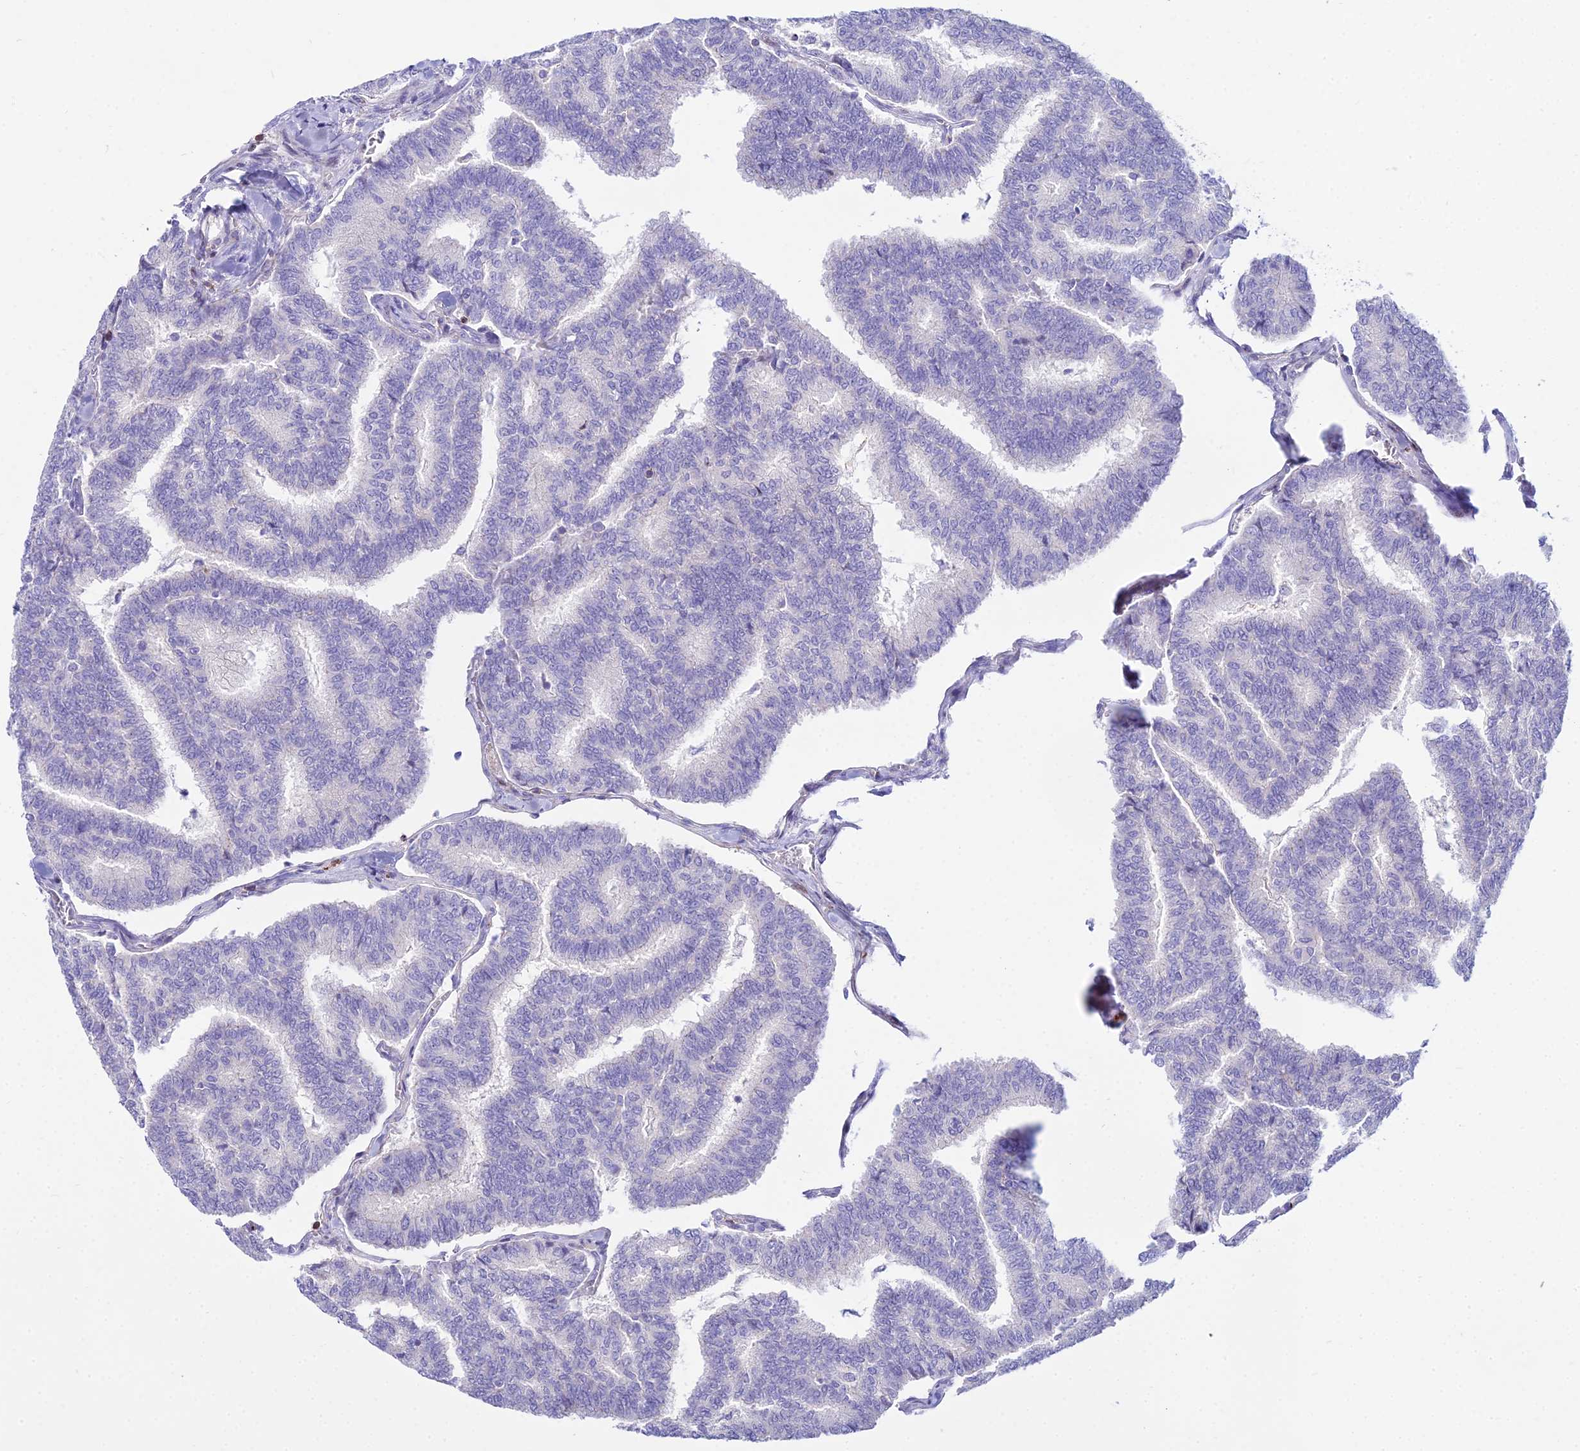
{"staining": {"intensity": "negative", "quantity": "none", "location": "none"}, "tissue": "thyroid cancer", "cell_type": "Tumor cells", "image_type": "cancer", "snomed": [{"axis": "morphology", "description": "Papillary adenocarcinoma, NOS"}, {"axis": "topography", "description": "Thyroid gland"}], "caption": "Tumor cells show no significant protein positivity in thyroid cancer.", "gene": "DLX1", "patient": {"sex": "female", "age": 35}}